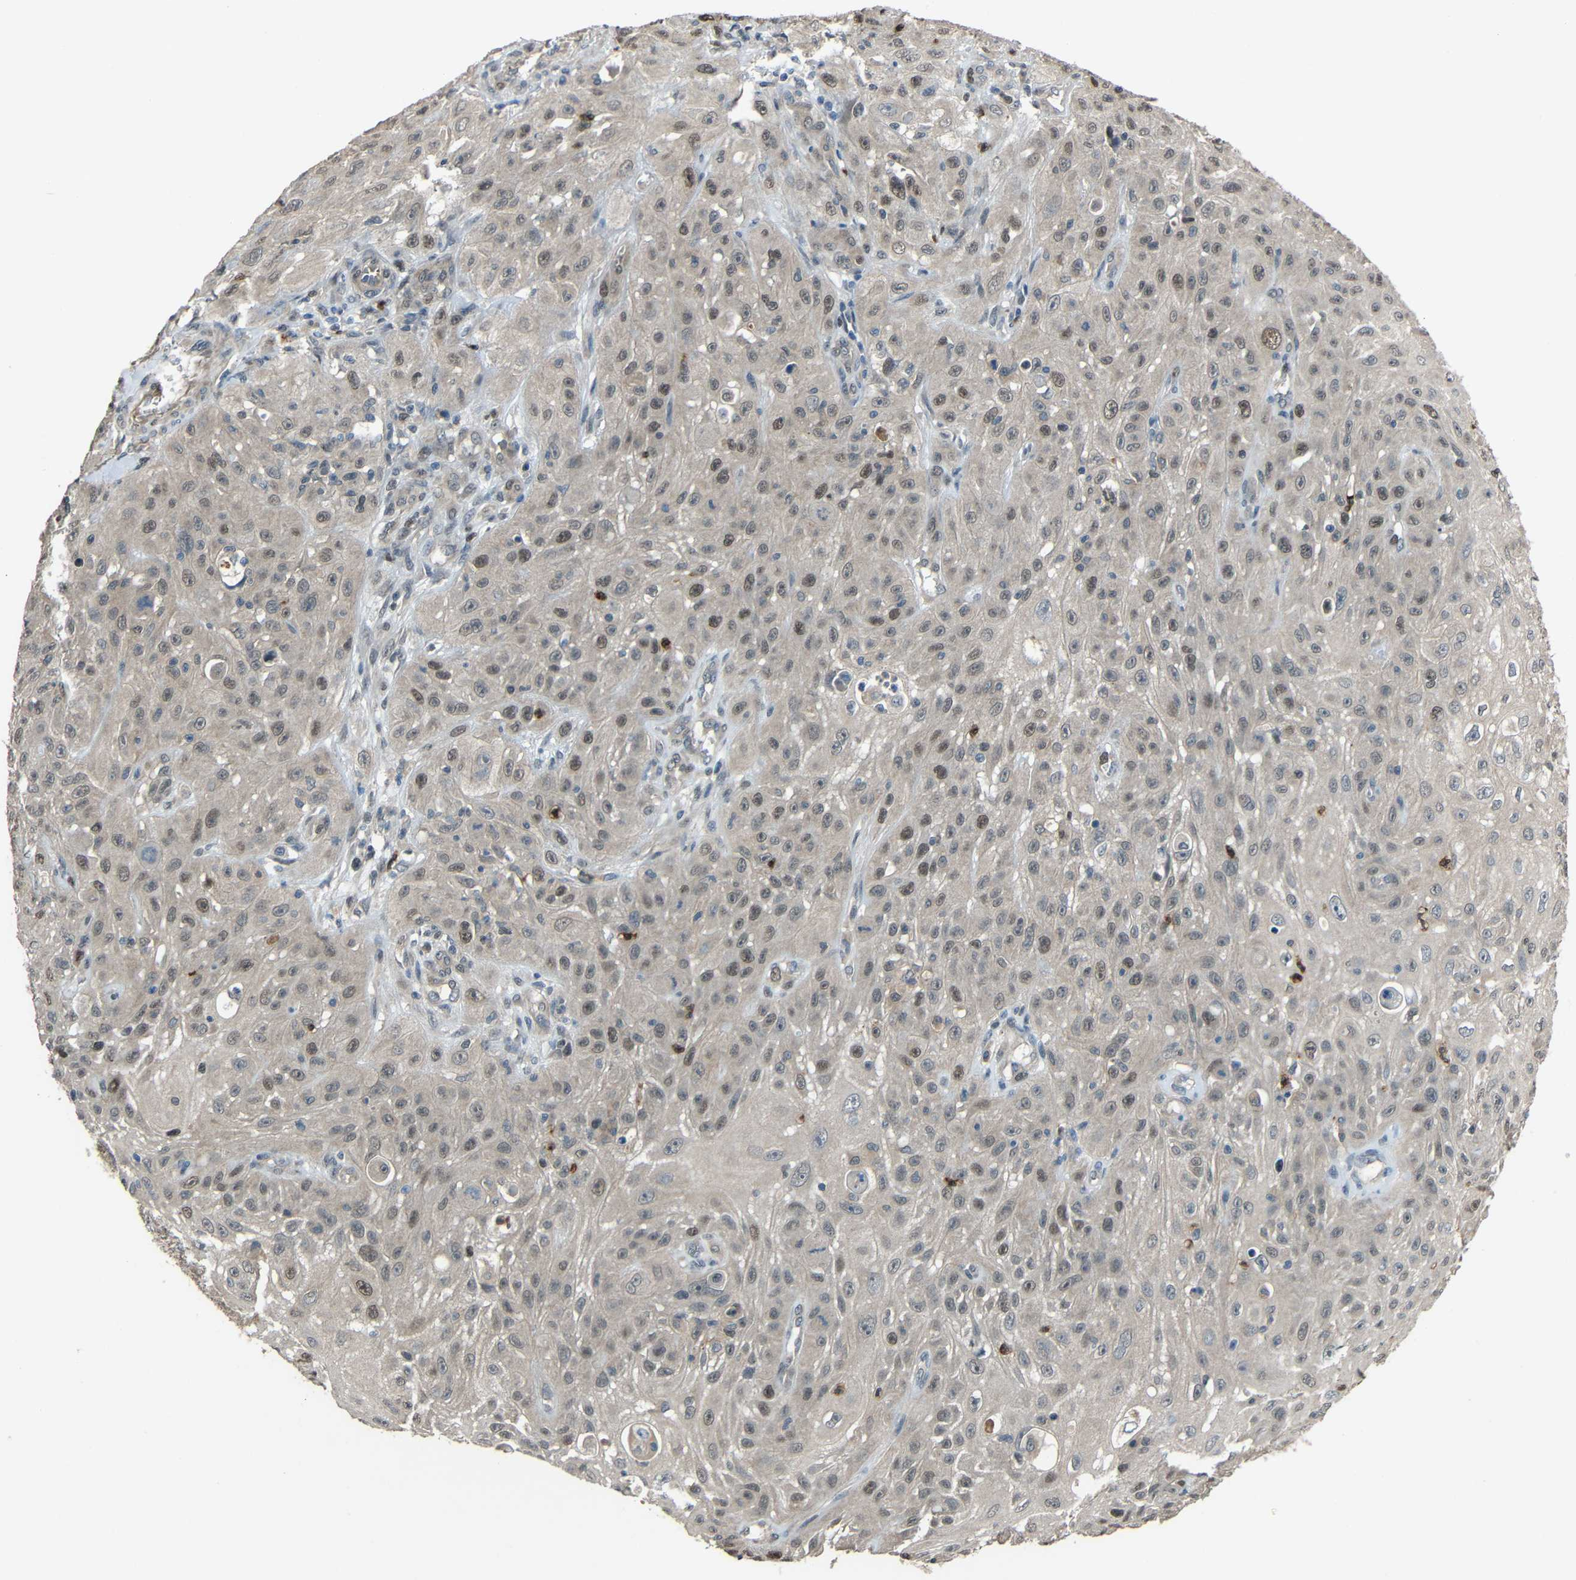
{"staining": {"intensity": "weak", "quantity": "25%-75%", "location": "nuclear"}, "tissue": "skin cancer", "cell_type": "Tumor cells", "image_type": "cancer", "snomed": [{"axis": "morphology", "description": "Squamous cell carcinoma, NOS"}, {"axis": "topography", "description": "Skin"}], "caption": "Immunohistochemical staining of skin squamous cell carcinoma demonstrates low levels of weak nuclear protein expression in about 25%-75% of tumor cells. Nuclei are stained in blue.", "gene": "STBD1", "patient": {"sex": "male", "age": 75}}